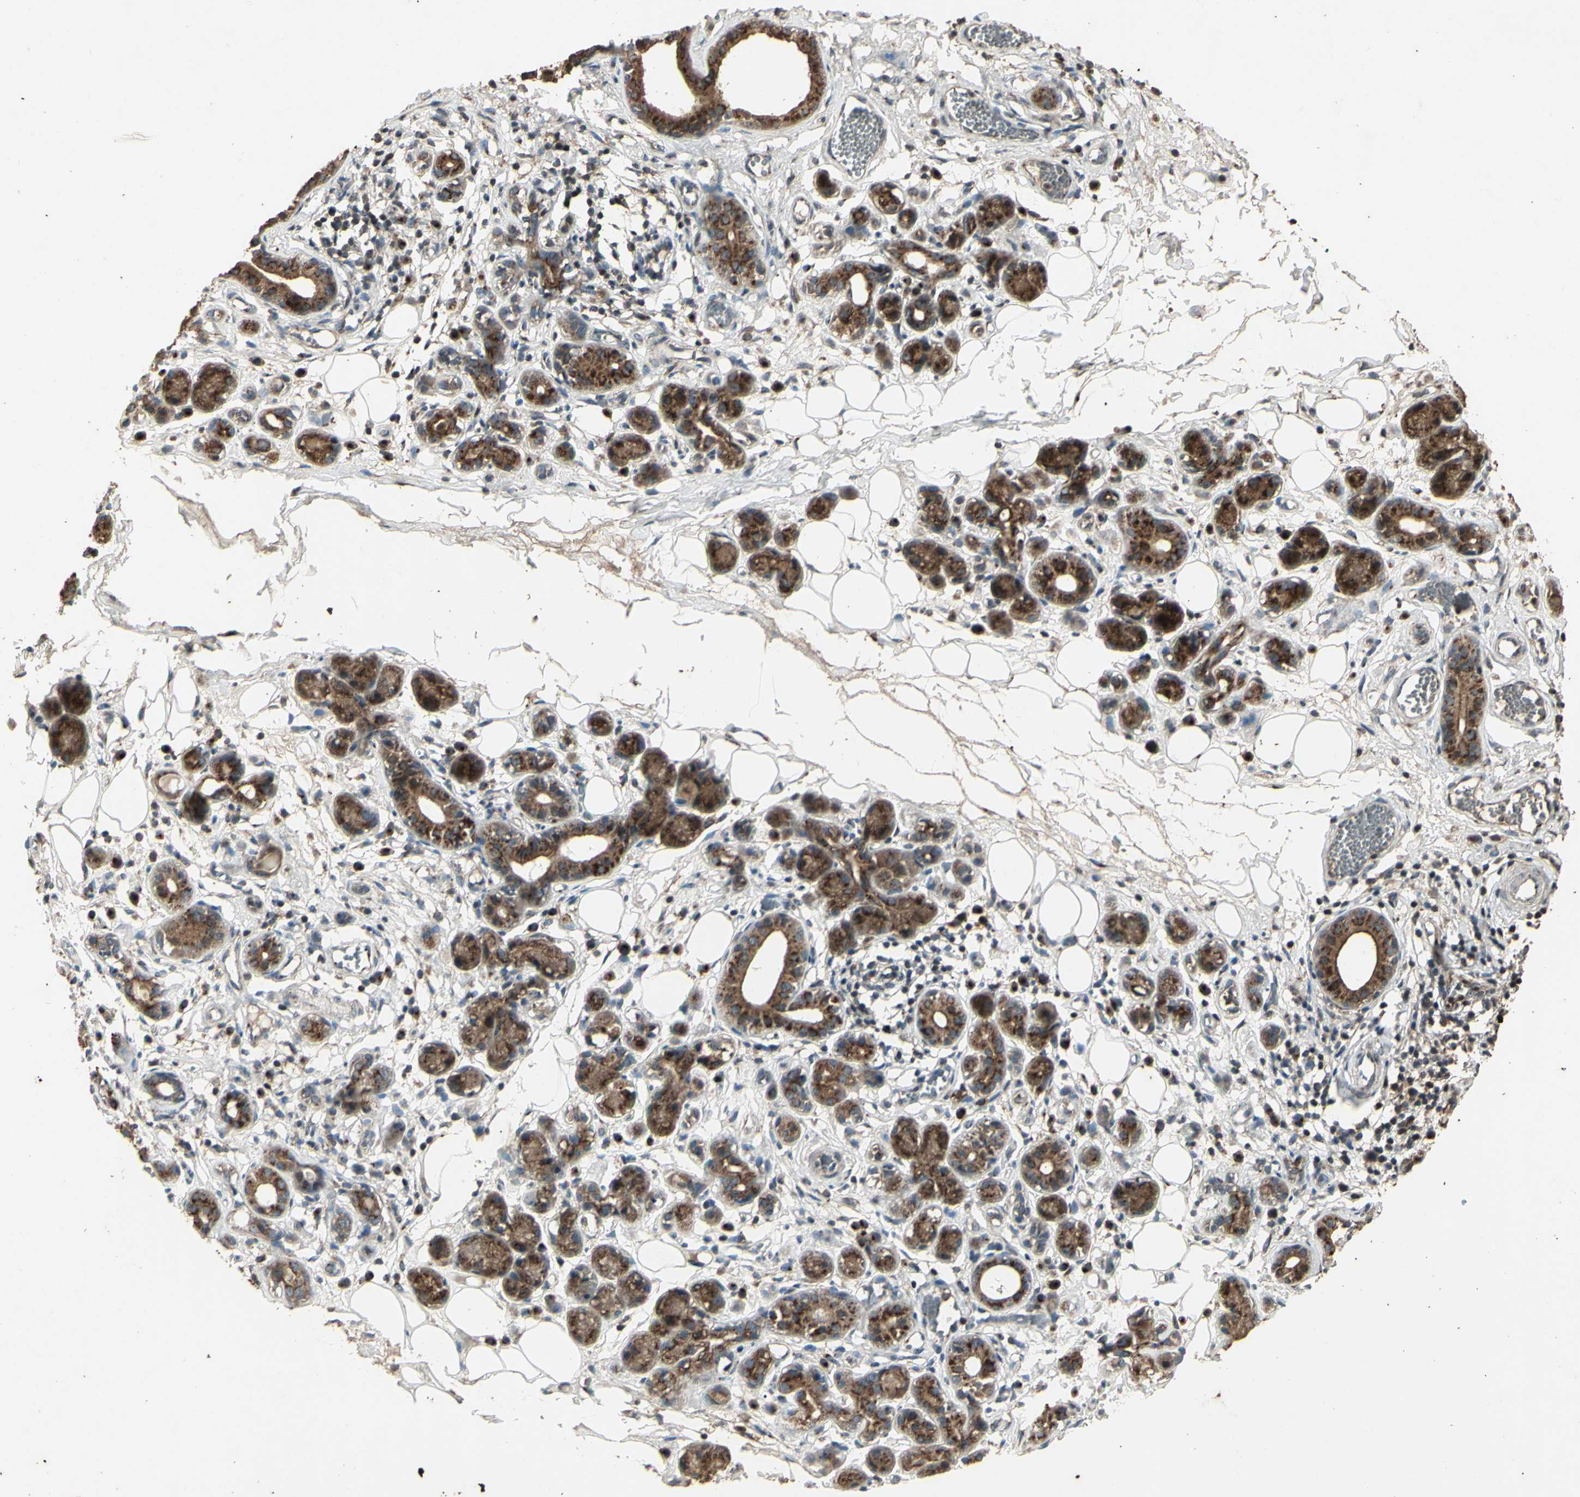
{"staining": {"intensity": "weak", "quantity": ">75%", "location": "cytoplasmic/membranous"}, "tissue": "adipose tissue", "cell_type": "Adipocytes", "image_type": "normal", "snomed": [{"axis": "morphology", "description": "Normal tissue, NOS"}, {"axis": "morphology", "description": "Inflammation, NOS"}, {"axis": "topography", "description": "Vascular tissue"}, {"axis": "topography", "description": "Salivary gland"}], "caption": "Weak cytoplasmic/membranous staining for a protein is appreciated in about >75% of adipocytes of benign adipose tissue using IHC.", "gene": "AP1G1", "patient": {"sex": "female", "age": 75}}